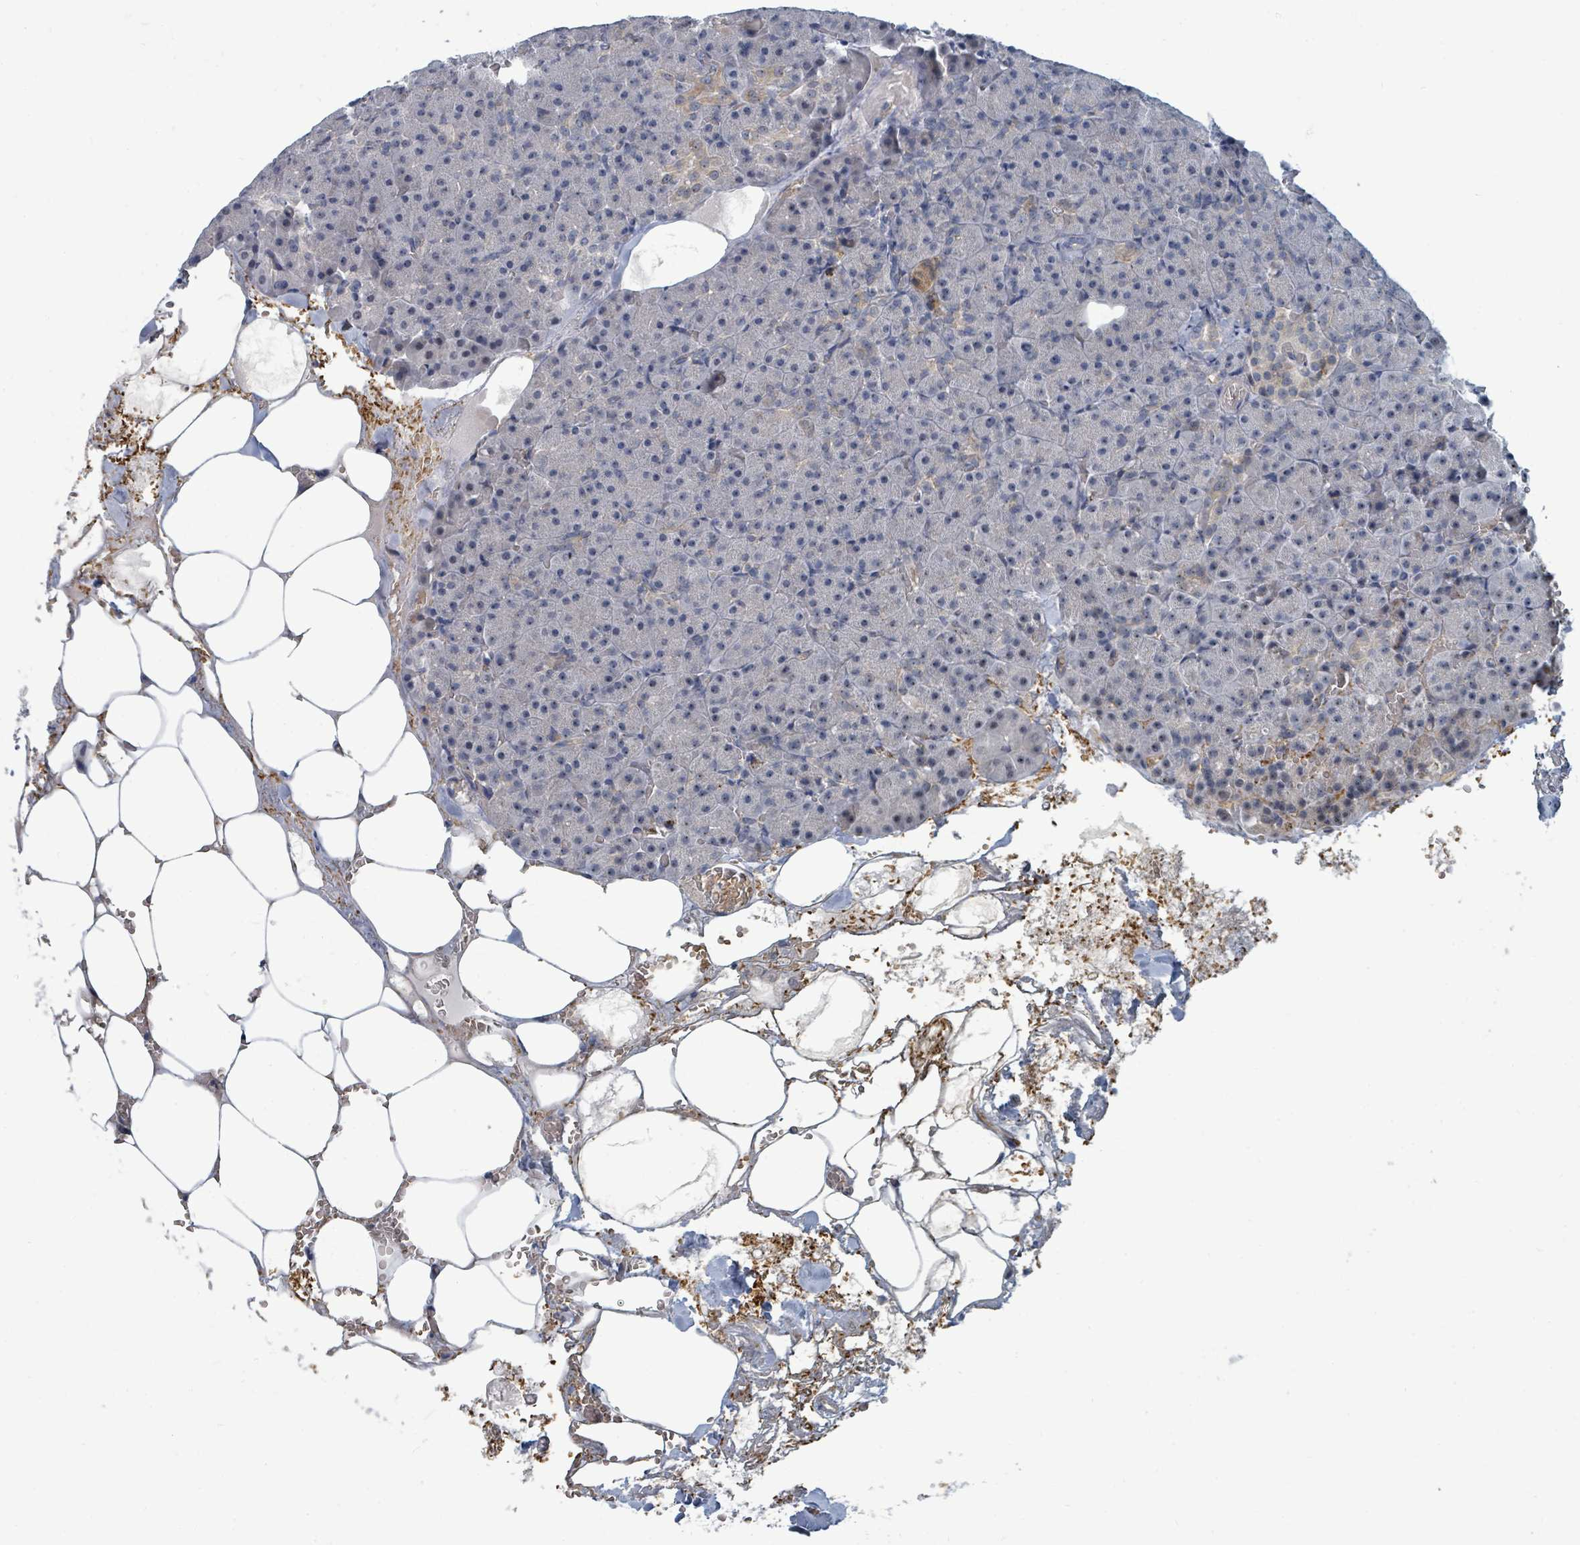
{"staining": {"intensity": "weak", "quantity": "25%-75%", "location": "cytoplasmic/membranous"}, "tissue": "pancreas", "cell_type": "Exocrine glandular cells", "image_type": "normal", "snomed": [{"axis": "morphology", "description": "Normal tissue, NOS"}, {"axis": "topography", "description": "Pancreas"}], "caption": "Protein expression by IHC shows weak cytoplasmic/membranous staining in about 25%-75% of exocrine glandular cells in benign pancreas.", "gene": "TRDMT1", "patient": {"sex": "female", "age": 74}}